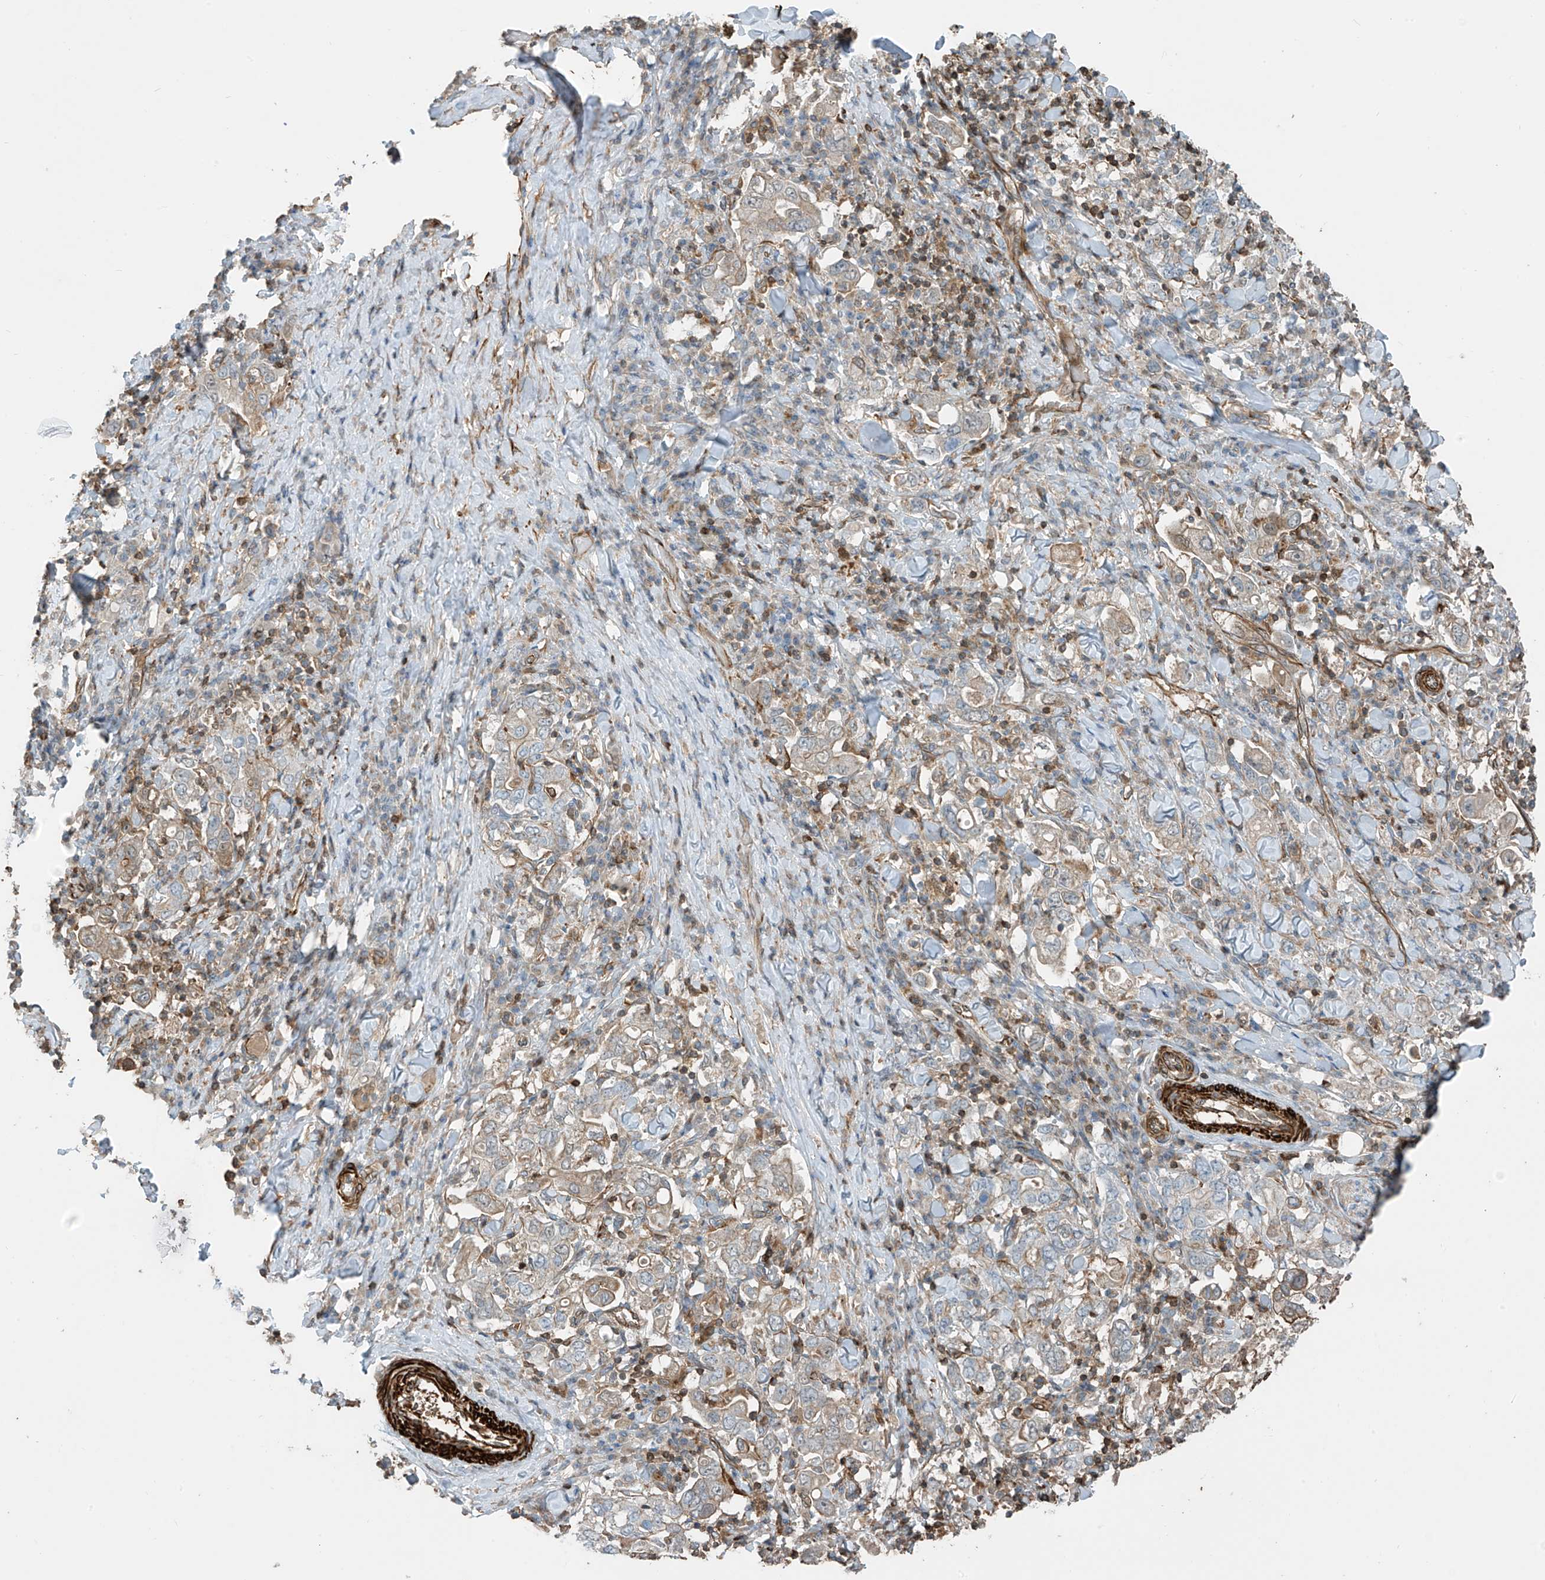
{"staining": {"intensity": "weak", "quantity": "25%-75%", "location": "cytoplasmic/membranous"}, "tissue": "stomach cancer", "cell_type": "Tumor cells", "image_type": "cancer", "snomed": [{"axis": "morphology", "description": "Adenocarcinoma, NOS"}, {"axis": "topography", "description": "Stomach, upper"}], "caption": "DAB (3,3'-diaminobenzidine) immunohistochemical staining of human stomach adenocarcinoma exhibits weak cytoplasmic/membranous protein positivity in approximately 25%-75% of tumor cells. The protein of interest is stained brown, and the nuclei are stained in blue (DAB IHC with brightfield microscopy, high magnification).", "gene": "SH3BGRL3", "patient": {"sex": "male", "age": 62}}